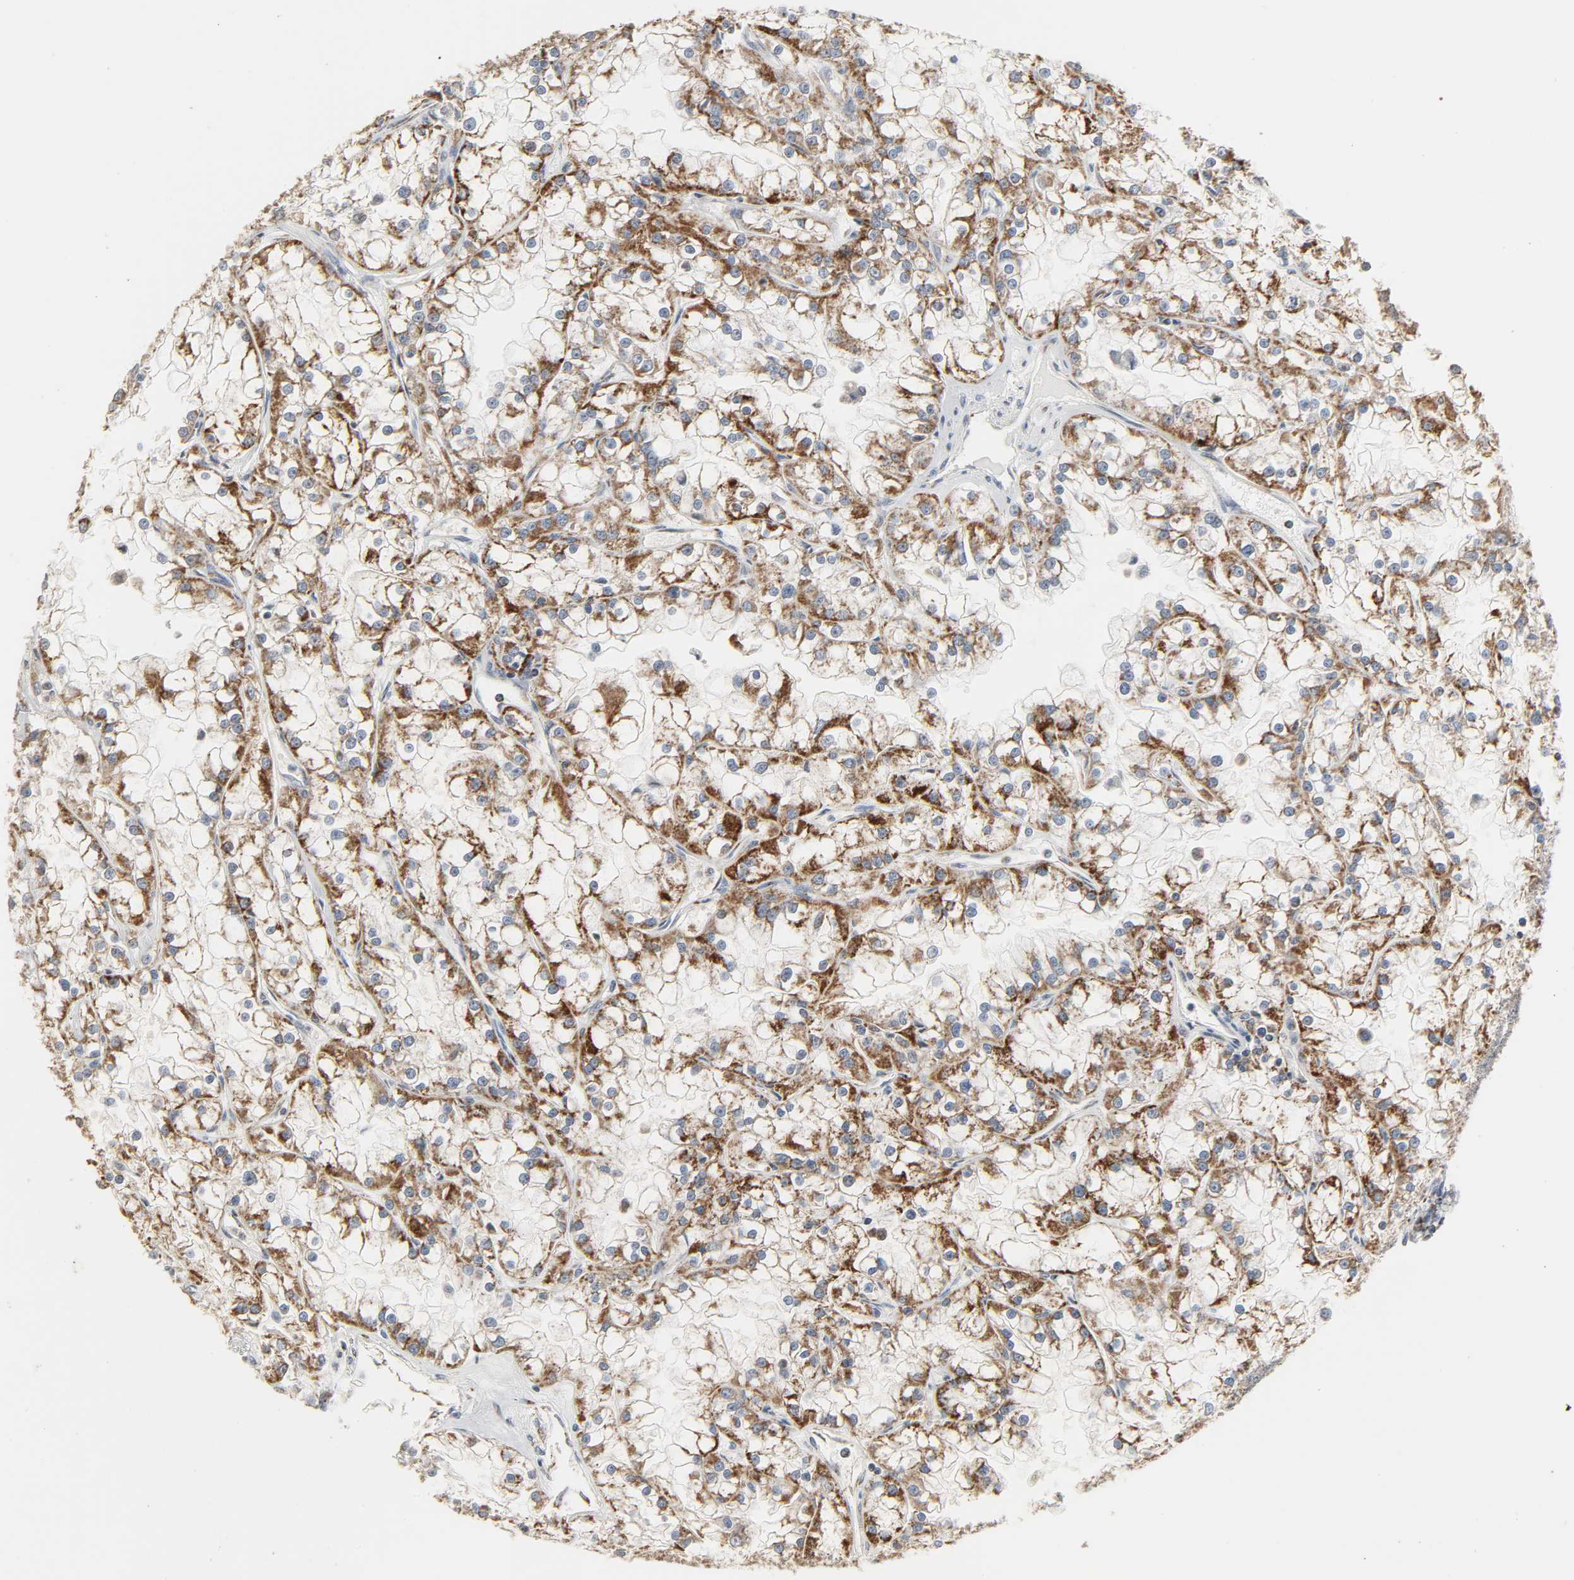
{"staining": {"intensity": "moderate", "quantity": ">75%", "location": "cytoplasmic/membranous"}, "tissue": "renal cancer", "cell_type": "Tumor cells", "image_type": "cancer", "snomed": [{"axis": "morphology", "description": "Adenocarcinoma, NOS"}, {"axis": "topography", "description": "Kidney"}], "caption": "Immunohistochemistry (DAB) staining of renal cancer (adenocarcinoma) reveals moderate cytoplasmic/membranous protein staining in approximately >75% of tumor cells.", "gene": "ACAT1", "patient": {"sex": "female", "age": 52}}